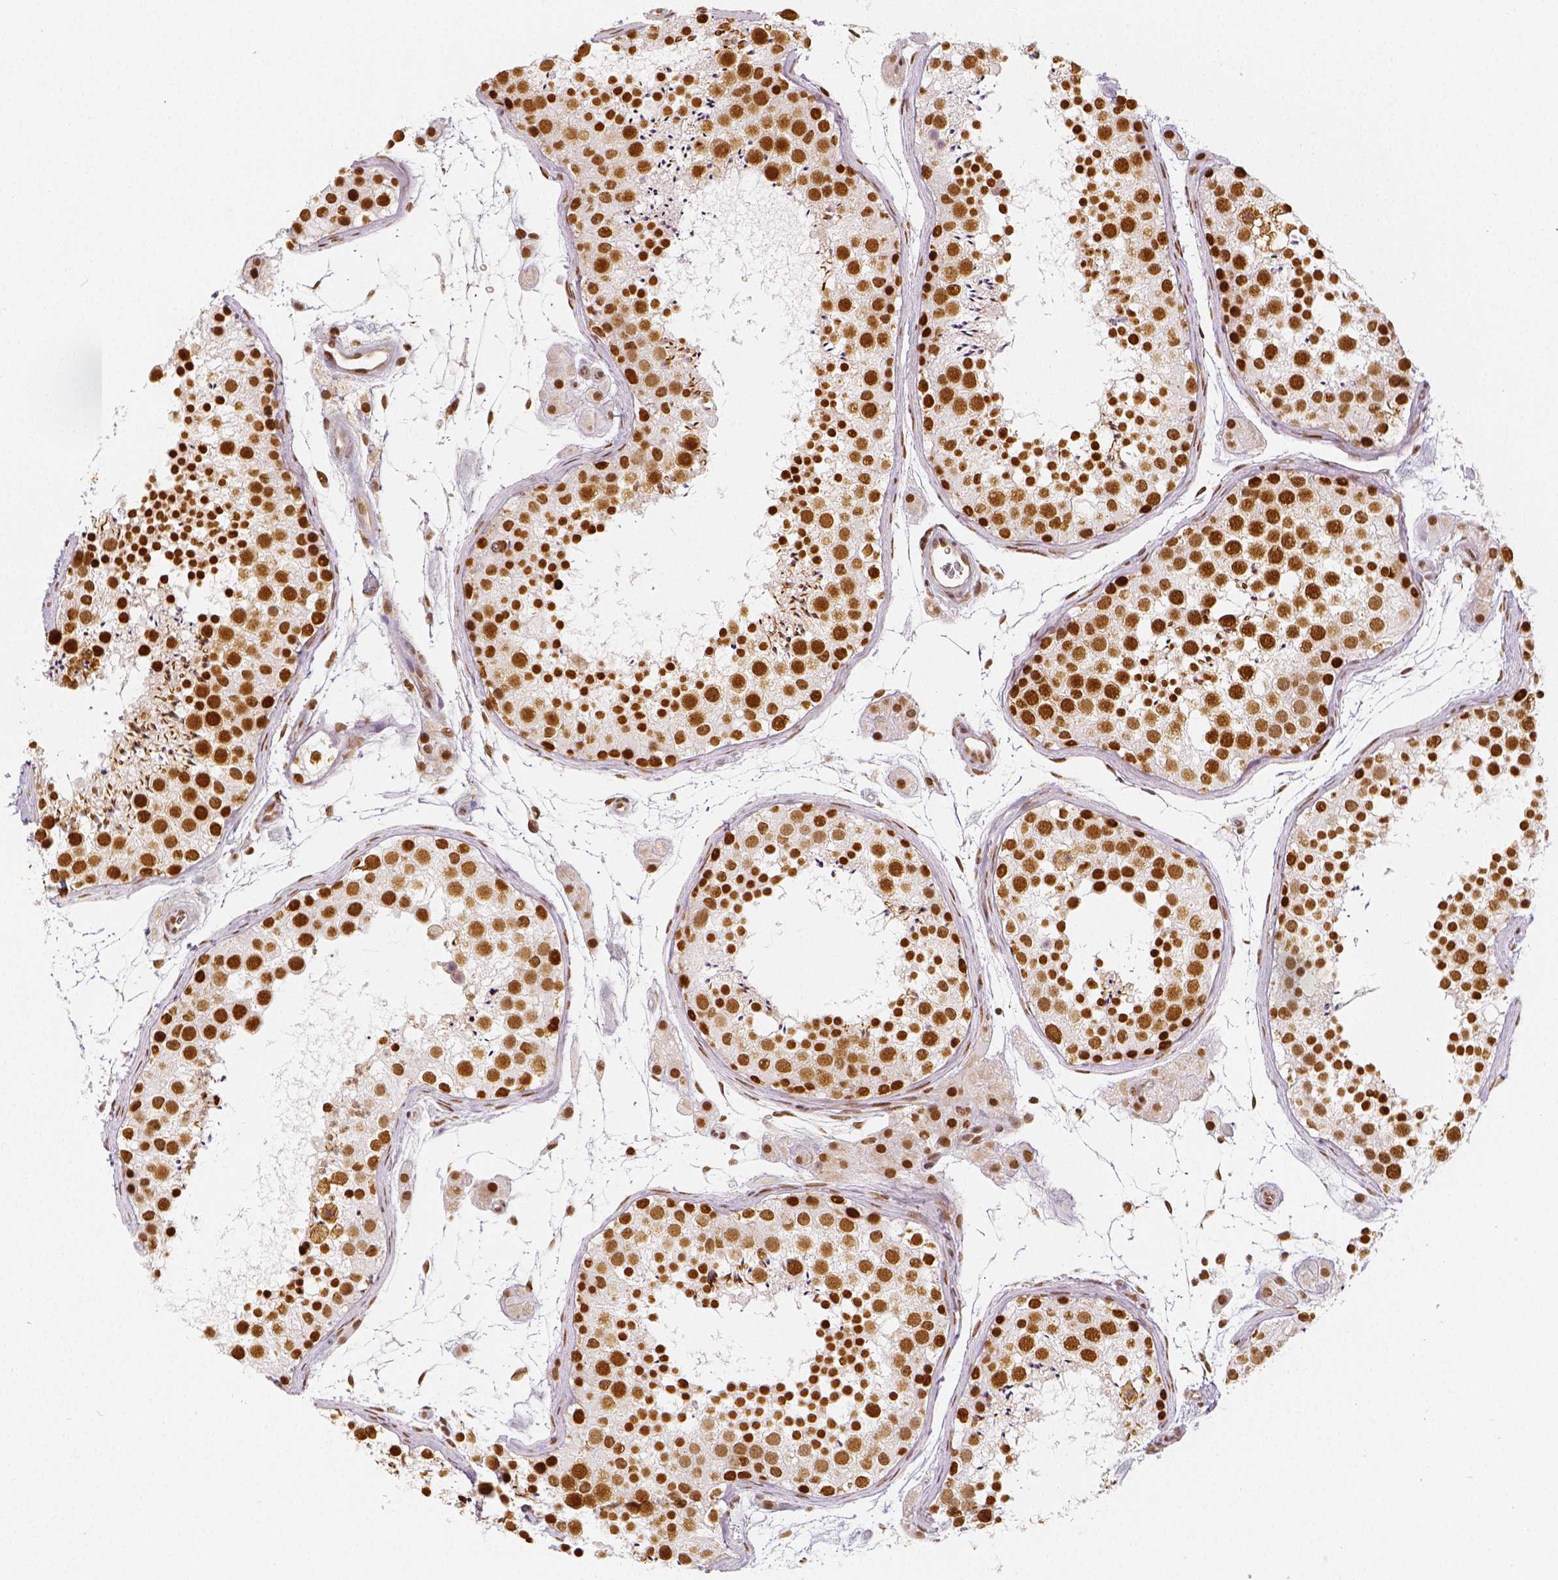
{"staining": {"intensity": "strong", "quantity": ">75%", "location": "nuclear"}, "tissue": "testis", "cell_type": "Cells in seminiferous ducts", "image_type": "normal", "snomed": [{"axis": "morphology", "description": "Normal tissue, NOS"}, {"axis": "topography", "description": "Testis"}], "caption": "This photomicrograph exhibits normal testis stained with IHC to label a protein in brown. The nuclear of cells in seminiferous ducts show strong positivity for the protein. Nuclei are counter-stained blue.", "gene": "KDM5B", "patient": {"sex": "male", "age": 41}}